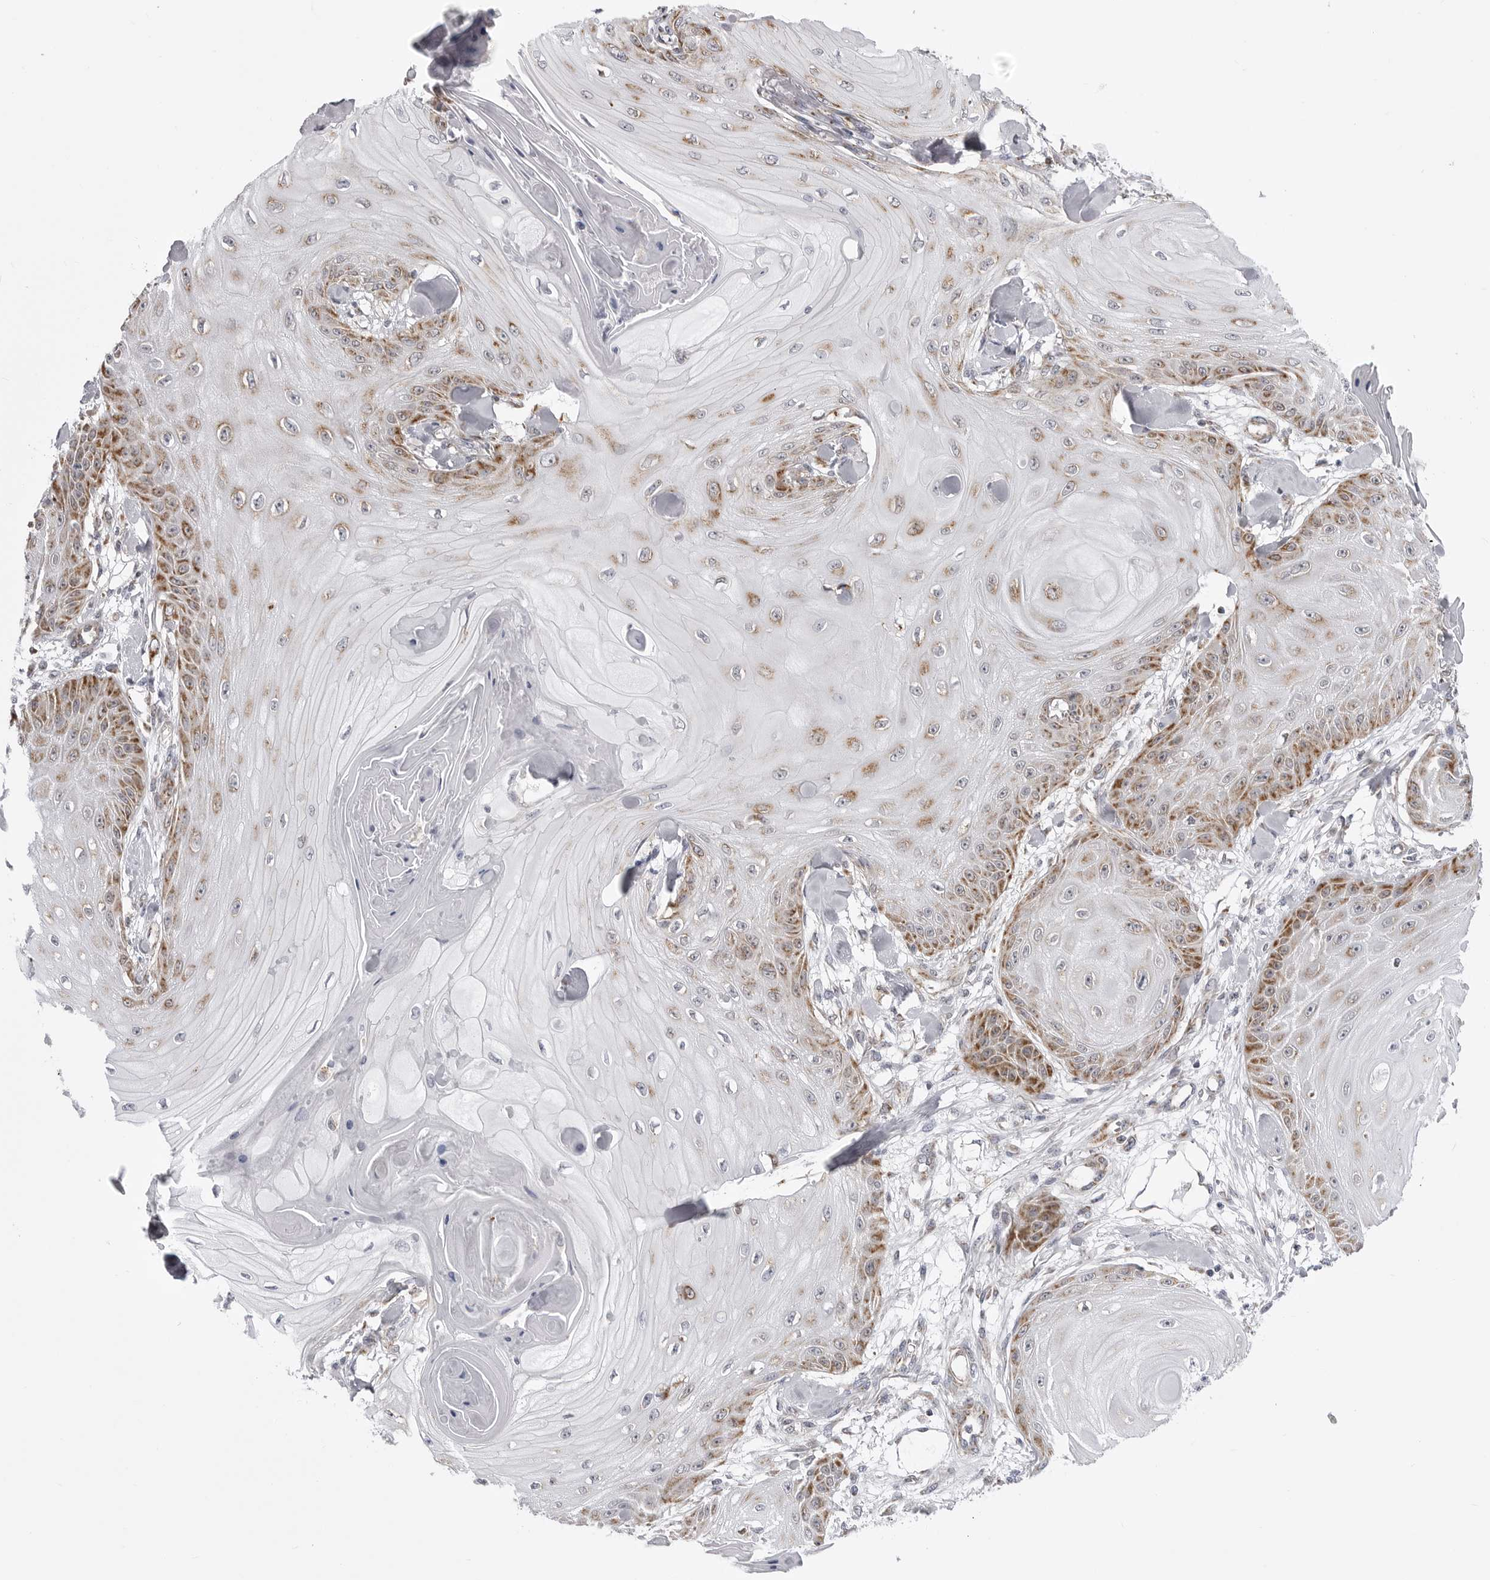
{"staining": {"intensity": "moderate", "quantity": ">75%", "location": "cytoplasmic/membranous"}, "tissue": "skin cancer", "cell_type": "Tumor cells", "image_type": "cancer", "snomed": [{"axis": "morphology", "description": "Squamous cell carcinoma, NOS"}, {"axis": "topography", "description": "Skin"}], "caption": "Immunohistochemical staining of skin squamous cell carcinoma displays moderate cytoplasmic/membranous protein positivity in approximately >75% of tumor cells. (DAB = brown stain, brightfield microscopy at high magnification).", "gene": "FH", "patient": {"sex": "male", "age": 74}}